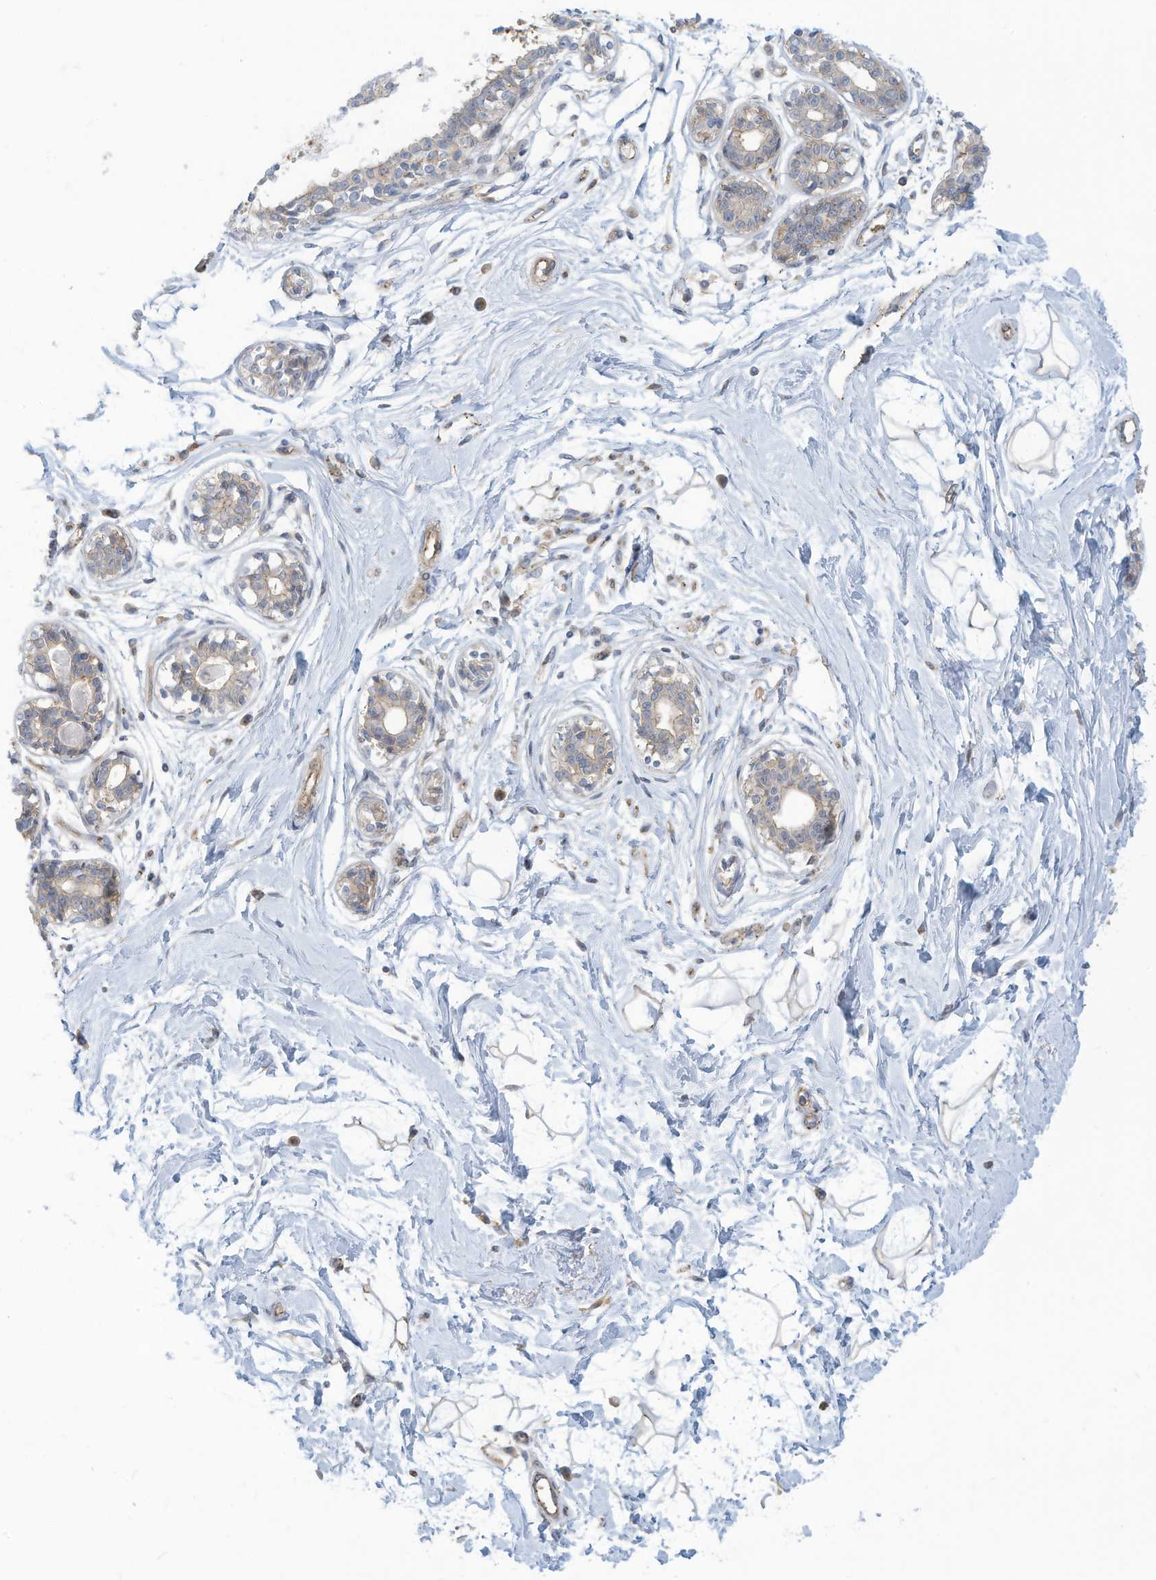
{"staining": {"intensity": "negative", "quantity": "none", "location": "none"}, "tissue": "breast", "cell_type": "Adipocytes", "image_type": "normal", "snomed": [{"axis": "morphology", "description": "Normal tissue, NOS"}, {"axis": "topography", "description": "Breast"}], "caption": "IHC micrograph of benign breast stained for a protein (brown), which exhibits no expression in adipocytes.", "gene": "ADAT2", "patient": {"sex": "female", "age": 45}}